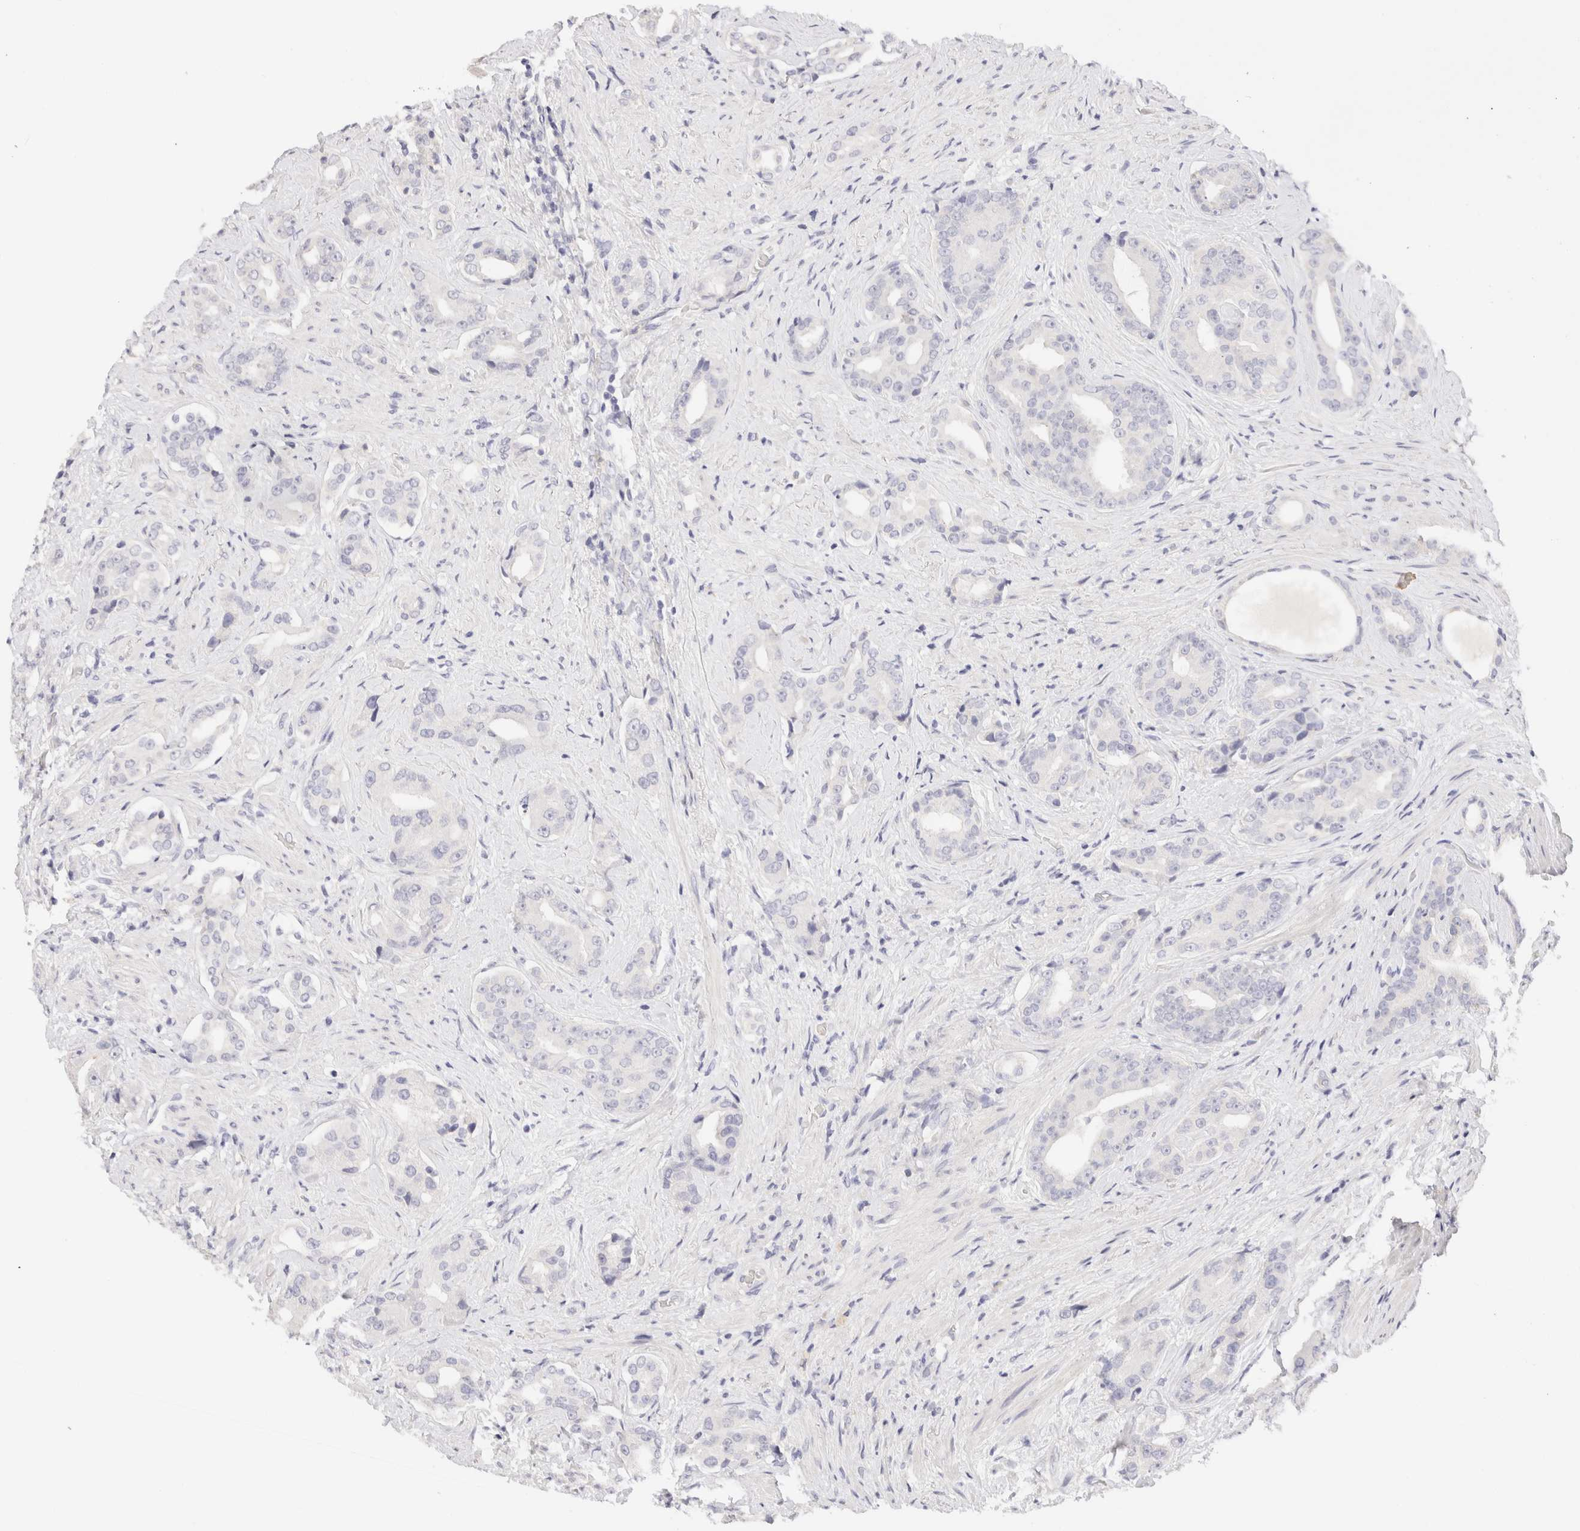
{"staining": {"intensity": "negative", "quantity": "none", "location": "none"}, "tissue": "prostate cancer", "cell_type": "Tumor cells", "image_type": "cancer", "snomed": [{"axis": "morphology", "description": "Adenocarcinoma, High grade"}, {"axis": "topography", "description": "Prostate"}], "caption": "DAB immunohistochemical staining of prostate high-grade adenocarcinoma reveals no significant expression in tumor cells.", "gene": "SCGB2A2", "patient": {"sex": "male", "age": 71}}